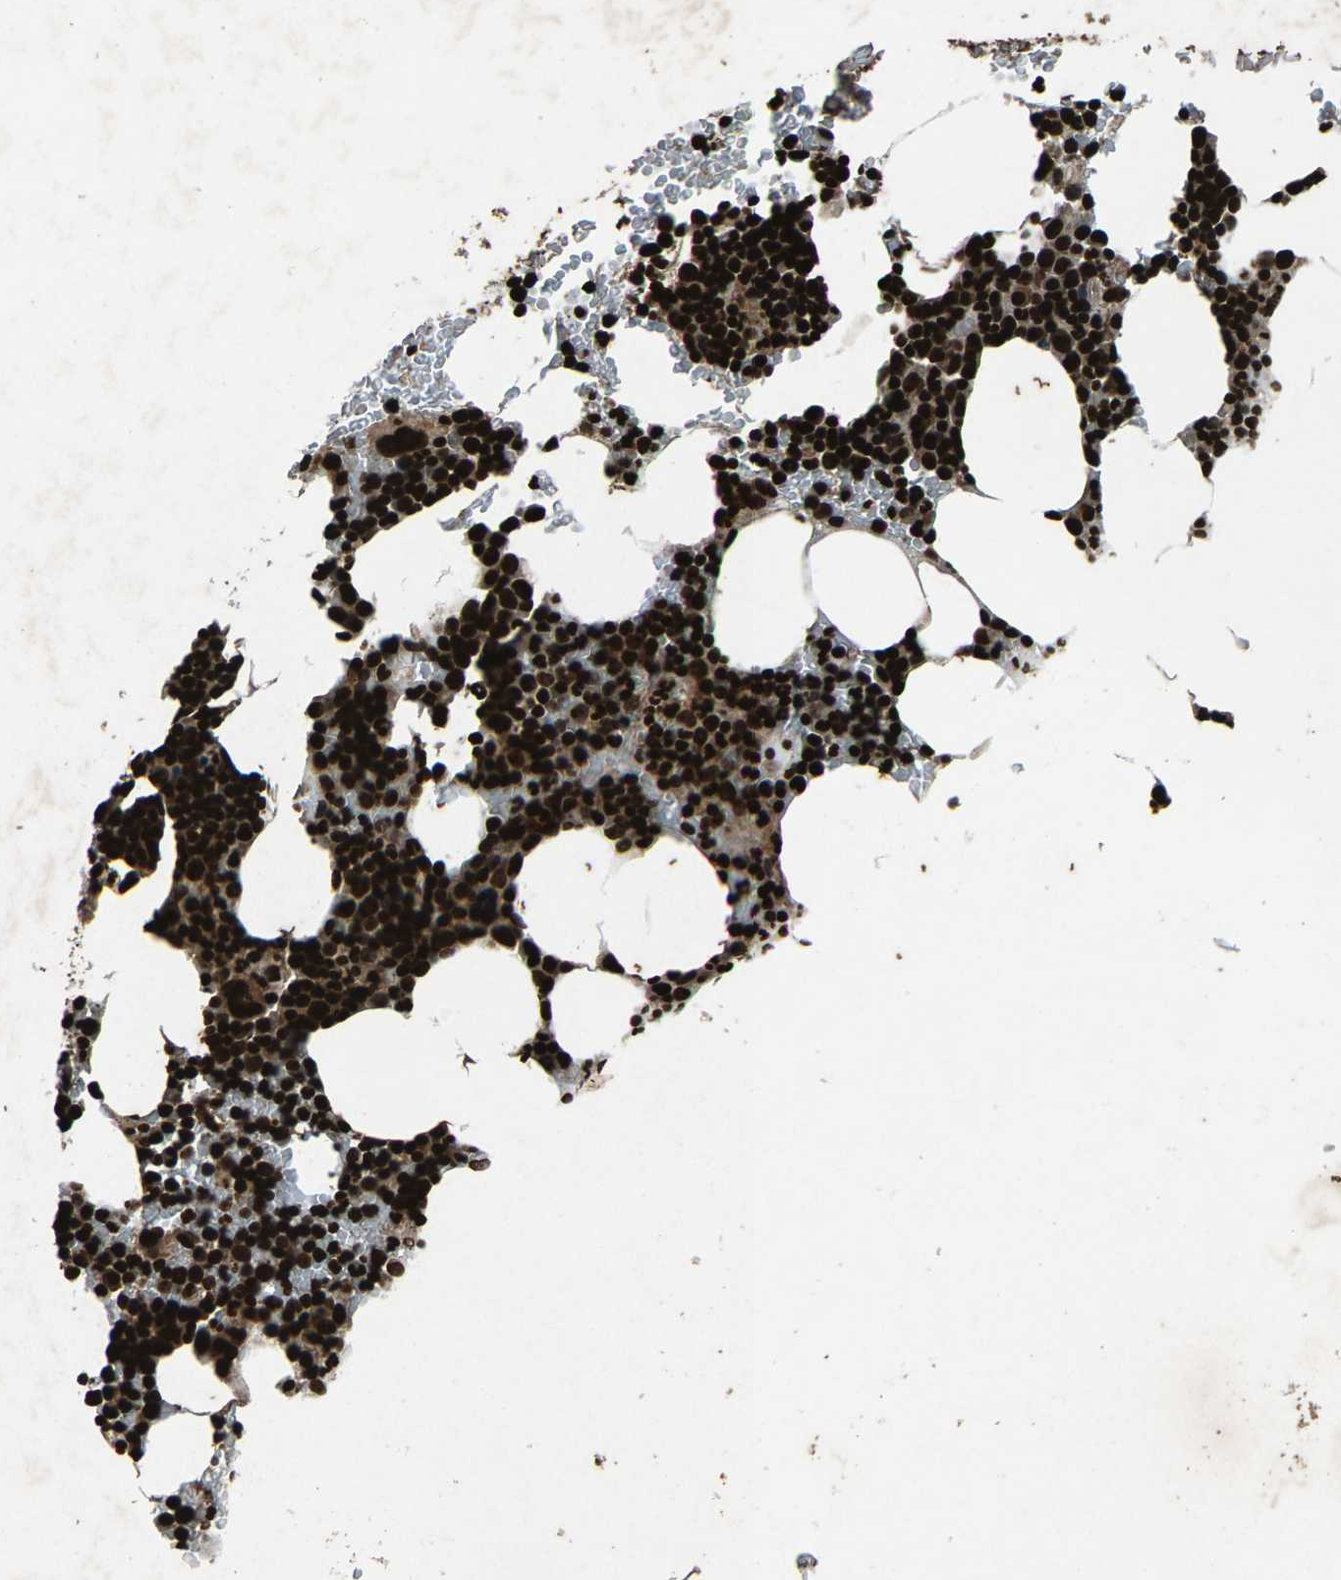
{"staining": {"intensity": "strong", "quantity": ">75%", "location": "nuclear"}, "tissue": "bone marrow", "cell_type": "Hematopoietic cells", "image_type": "normal", "snomed": [{"axis": "morphology", "description": "Normal tissue, NOS"}, {"axis": "morphology", "description": "Inflammation, NOS"}, {"axis": "topography", "description": "Bone marrow"}], "caption": "There is high levels of strong nuclear positivity in hematopoietic cells of unremarkable bone marrow, as demonstrated by immunohistochemical staining (brown color).", "gene": "H4C1", "patient": {"sex": "female", "age": 70}}